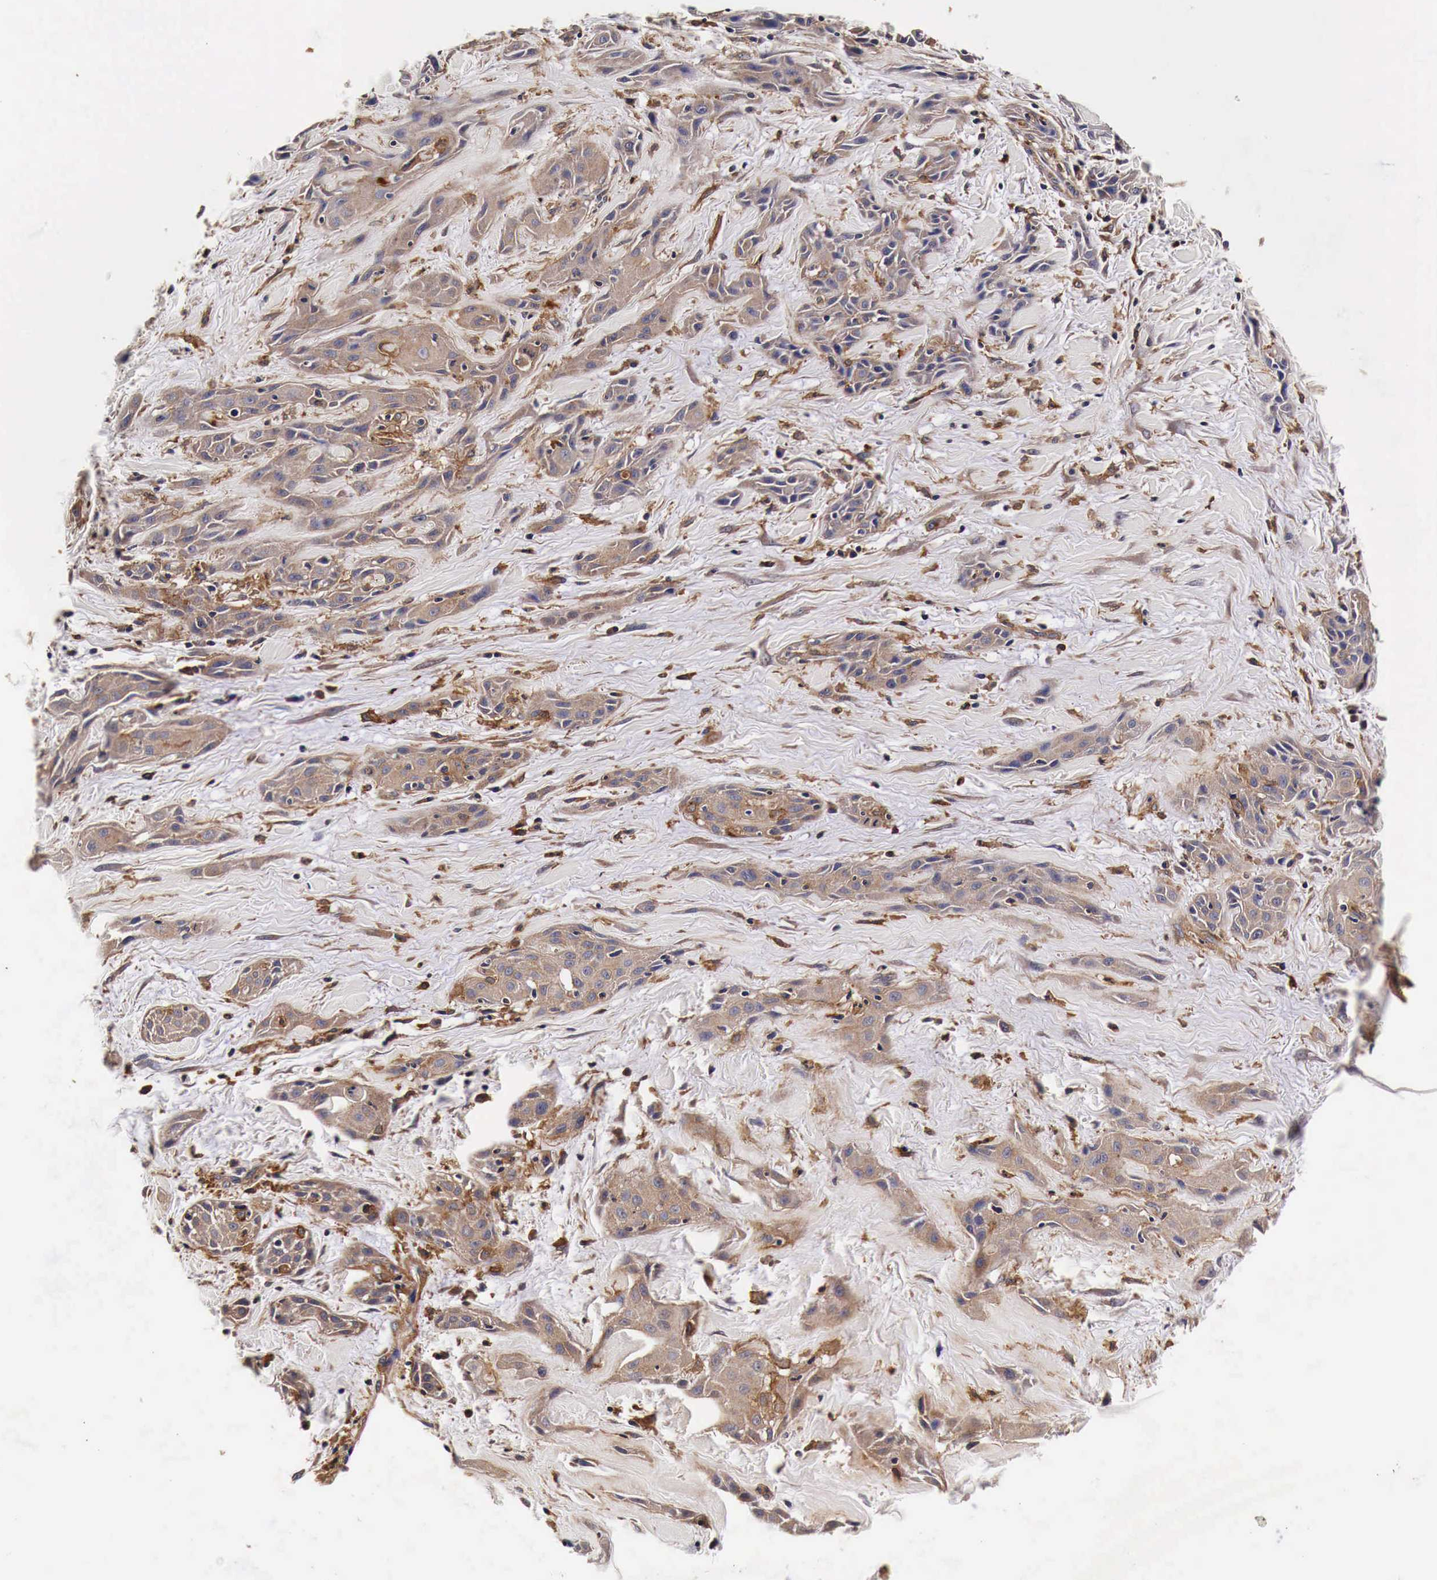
{"staining": {"intensity": "weak", "quantity": "25%-75%", "location": "cytoplasmic/membranous"}, "tissue": "skin cancer", "cell_type": "Tumor cells", "image_type": "cancer", "snomed": [{"axis": "morphology", "description": "Squamous cell carcinoma, NOS"}, {"axis": "topography", "description": "Skin"}, {"axis": "topography", "description": "Anal"}], "caption": "This photomicrograph exhibits immunohistochemistry (IHC) staining of skin cancer (squamous cell carcinoma), with low weak cytoplasmic/membranous expression in about 25%-75% of tumor cells.", "gene": "RP2", "patient": {"sex": "male", "age": 64}}